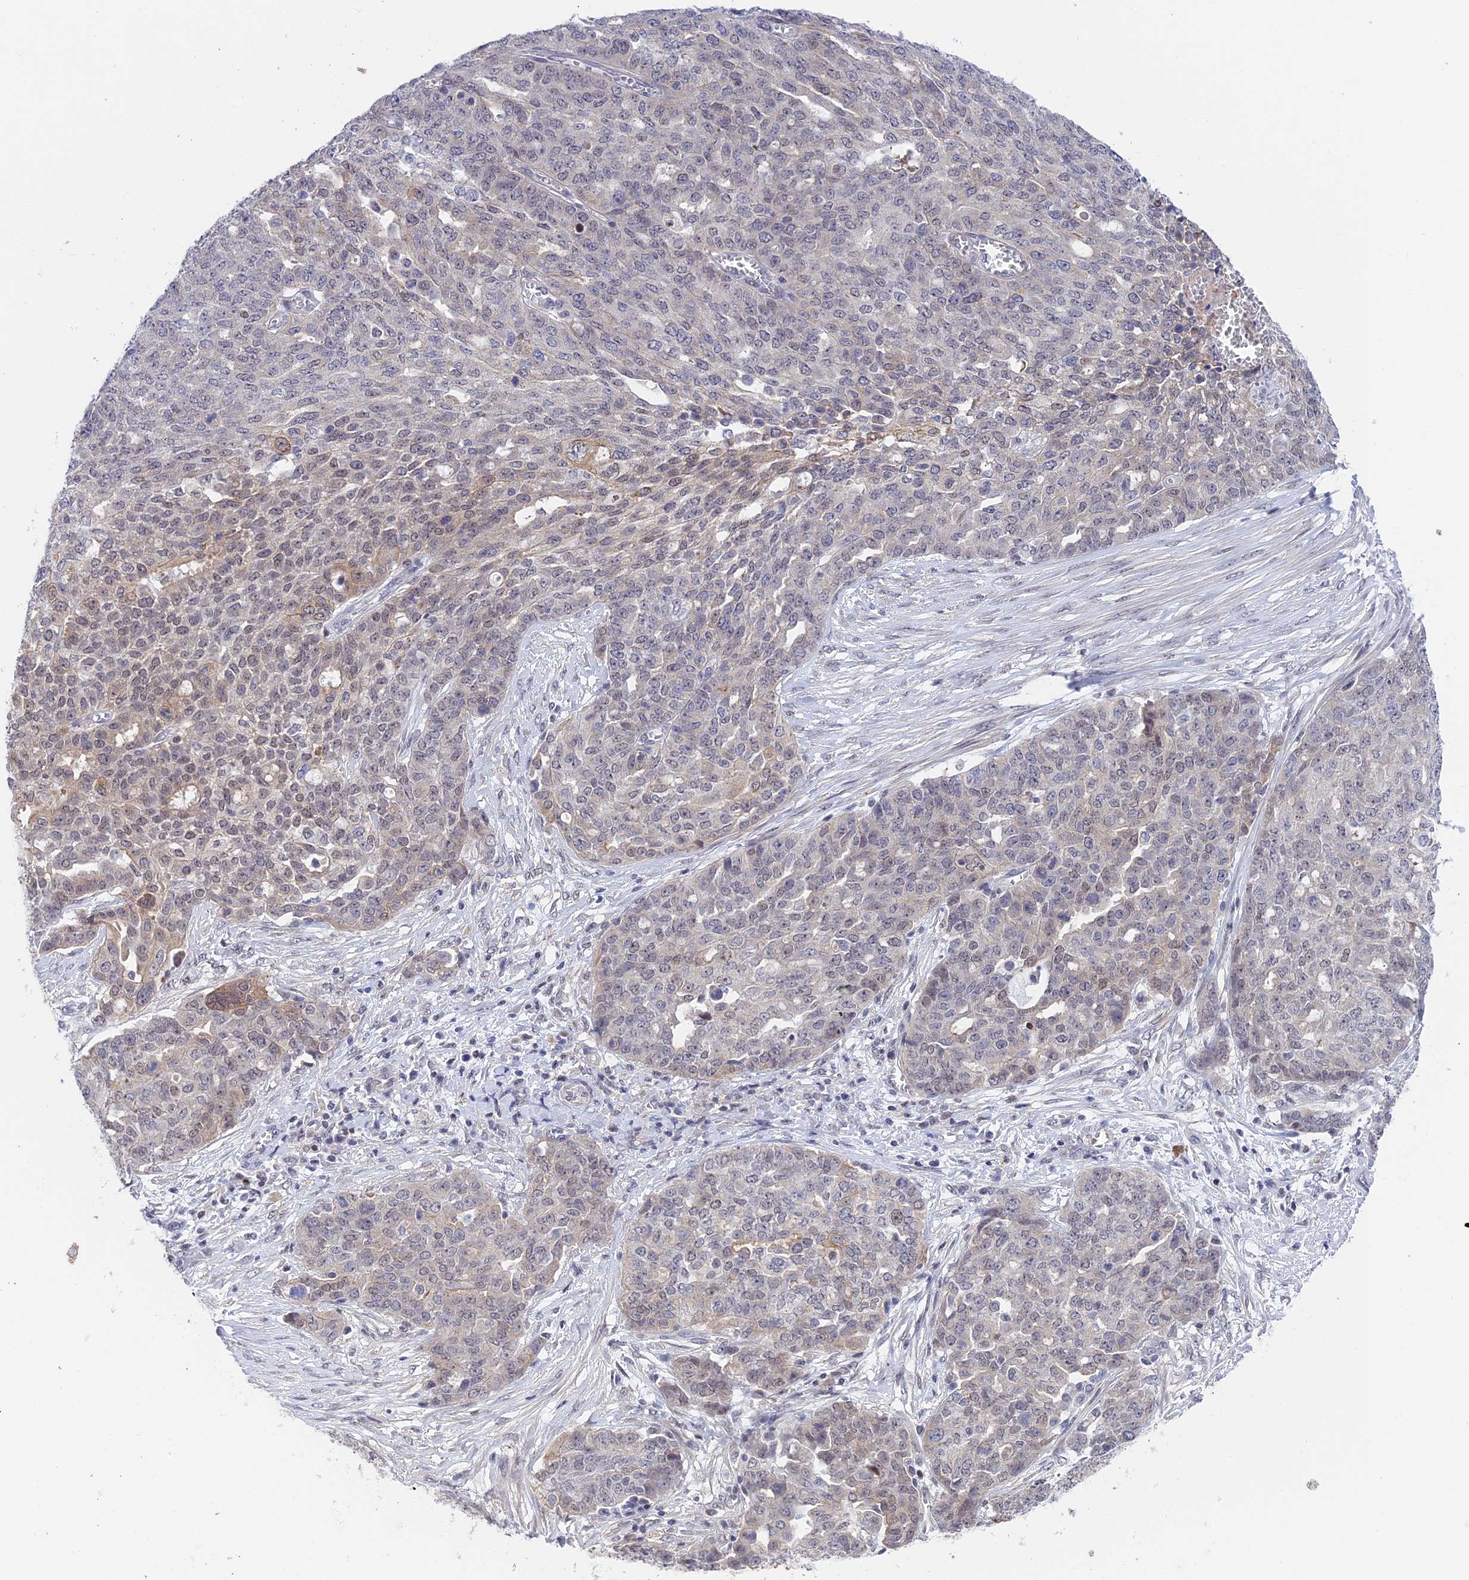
{"staining": {"intensity": "weak", "quantity": "<25%", "location": "cytoplasmic/membranous,nuclear"}, "tissue": "ovarian cancer", "cell_type": "Tumor cells", "image_type": "cancer", "snomed": [{"axis": "morphology", "description": "Cystadenocarcinoma, serous, NOS"}, {"axis": "topography", "description": "Soft tissue"}, {"axis": "topography", "description": "Ovary"}], "caption": "Ovarian cancer (serous cystadenocarcinoma) was stained to show a protein in brown. There is no significant positivity in tumor cells. (DAB (3,3'-diaminobenzidine) immunohistochemistry visualized using brightfield microscopy, high magnification).", "gene": "TCEA1", "patient": {"sex": "female", "age": 57}}